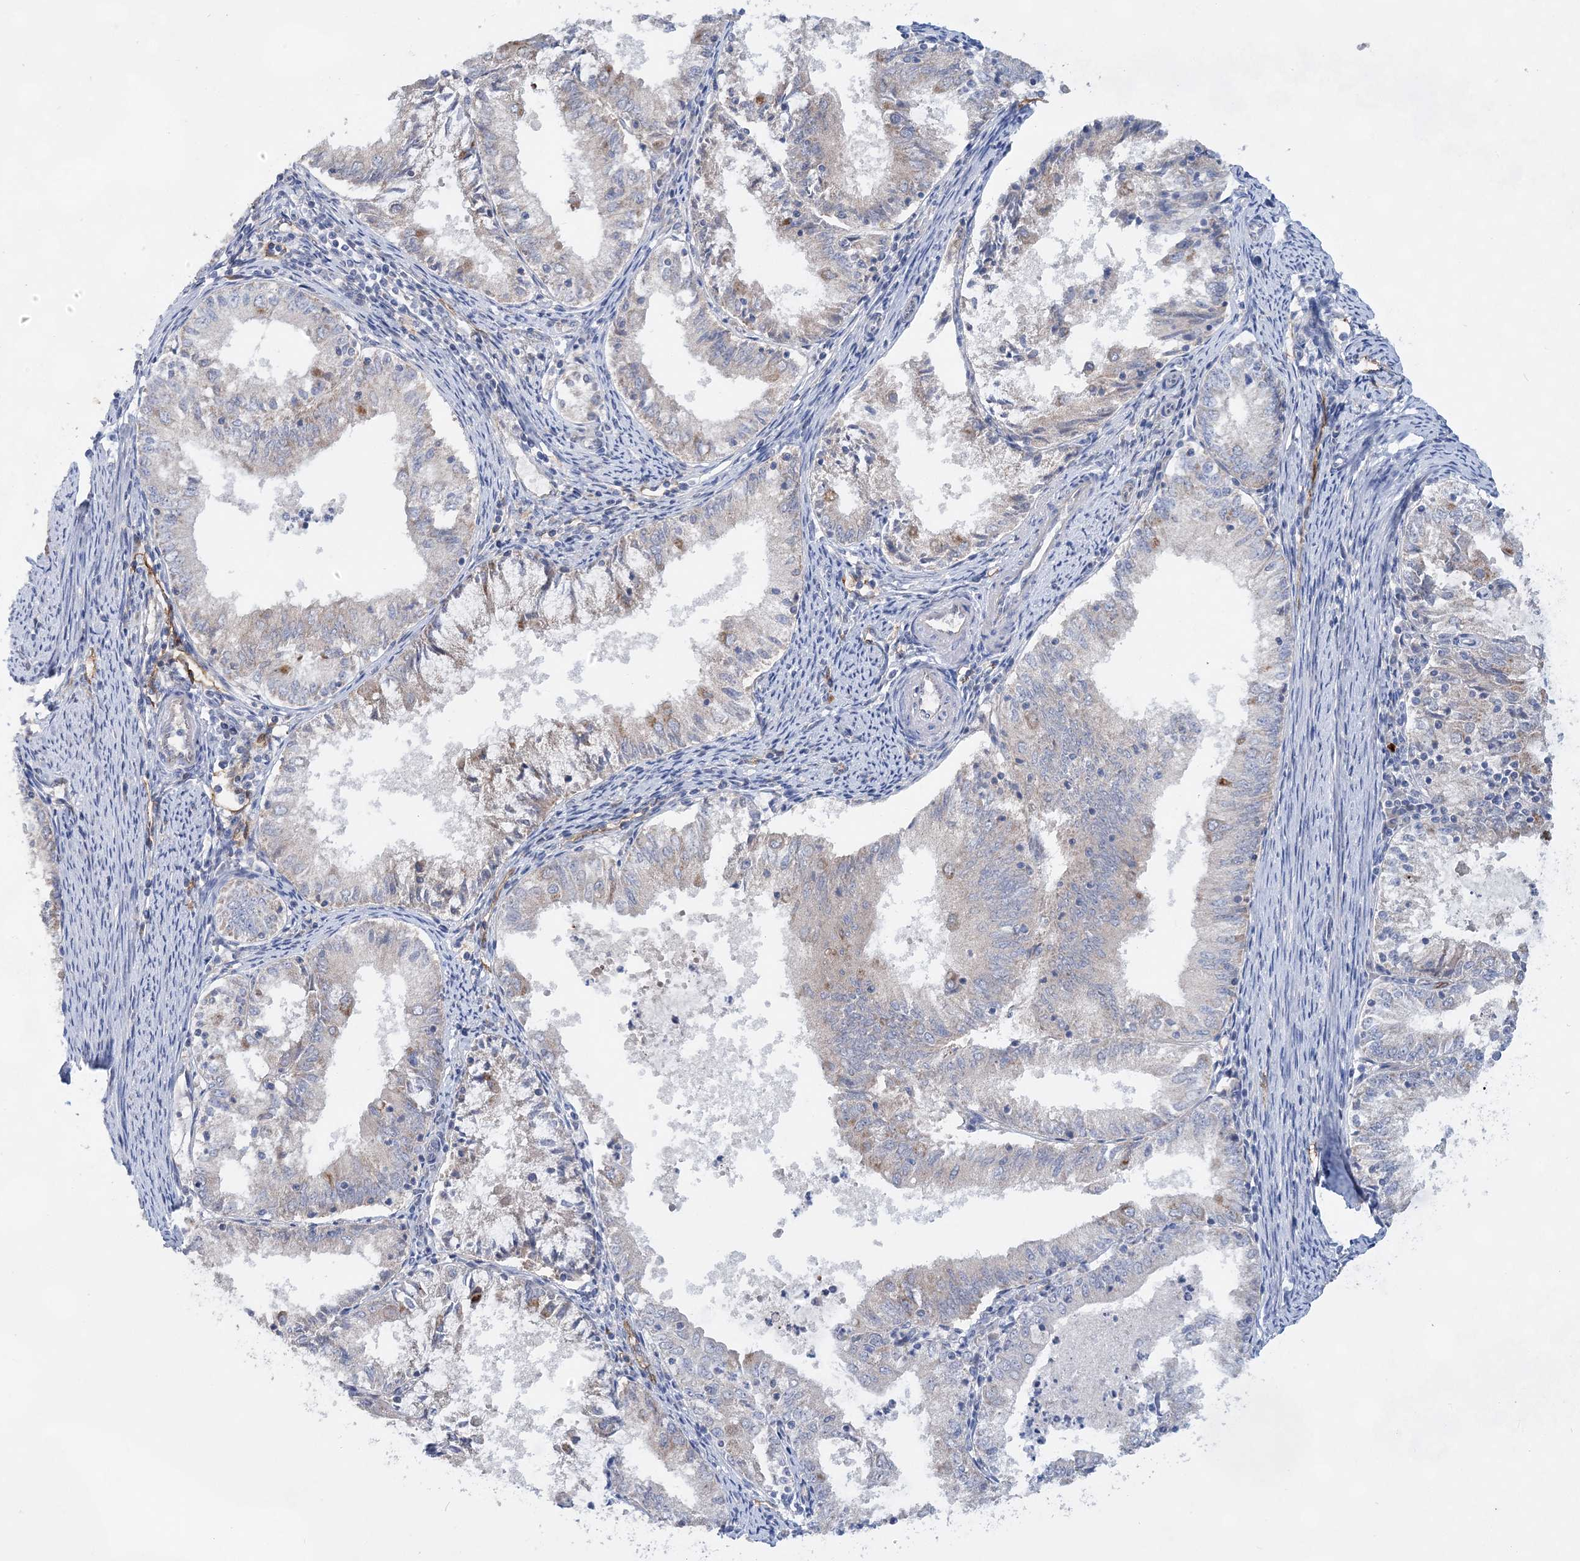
{"staining": {"intensity": "negative", "quantity": "none", "location": "none"}, "tissue": "endometrial cancer", "cell_type": "Tumor cells", "image_type": "cancer", "snomed": [{"axis": "morphology", "description": "Adenocarcinoma, NOS"}, {"axis": "topography", "description": "Endometrium"}], "caption": "Endometrial adenocarcinoma stained for a protein using IHC demonstrates no expression tumor cells.", "gene": "TRAPPC13", "patient": {"sex": "female", "age": 57}}